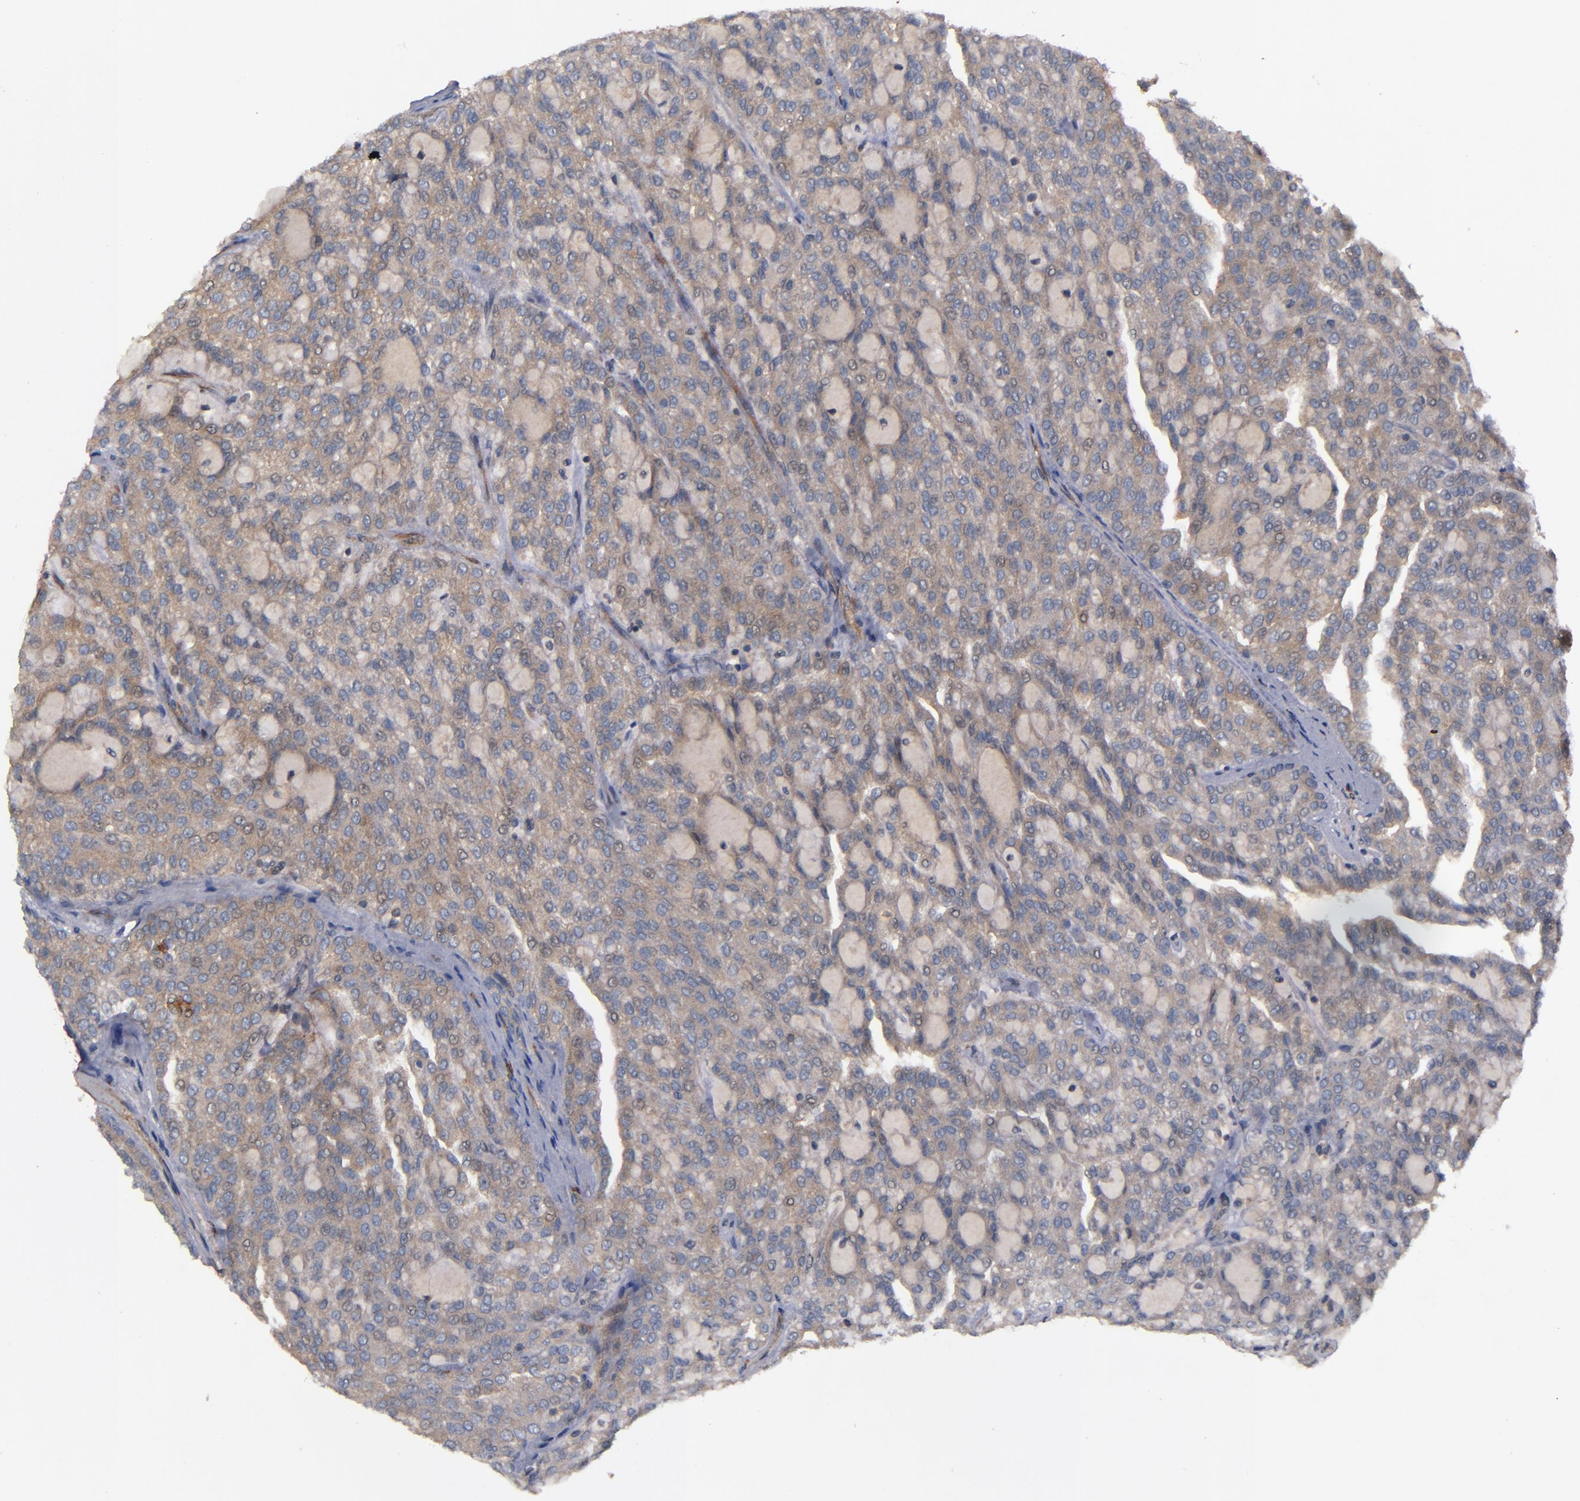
{"staining": {"intensity": "moderate", "quantity": ">75%", "location": "cytoplasmic/membranous"}, "tissue": "renal cancer", "cell_type": "Tumor cells", "image_type": "cancer", "snomed": [{"axis": "morphology", "description": "Adenocarcinoma, NOS"}, {"axis": "topography", "description": "Kidney"}], "caption": "Immunohistochemical staining of human renal cancer reveals medium levels of moderate cytoplasmic/membranous positivity in approximately >75% of tumor cells.", "gene": "BDKRB1", "patient": {"sex": "male", "age": 63}}